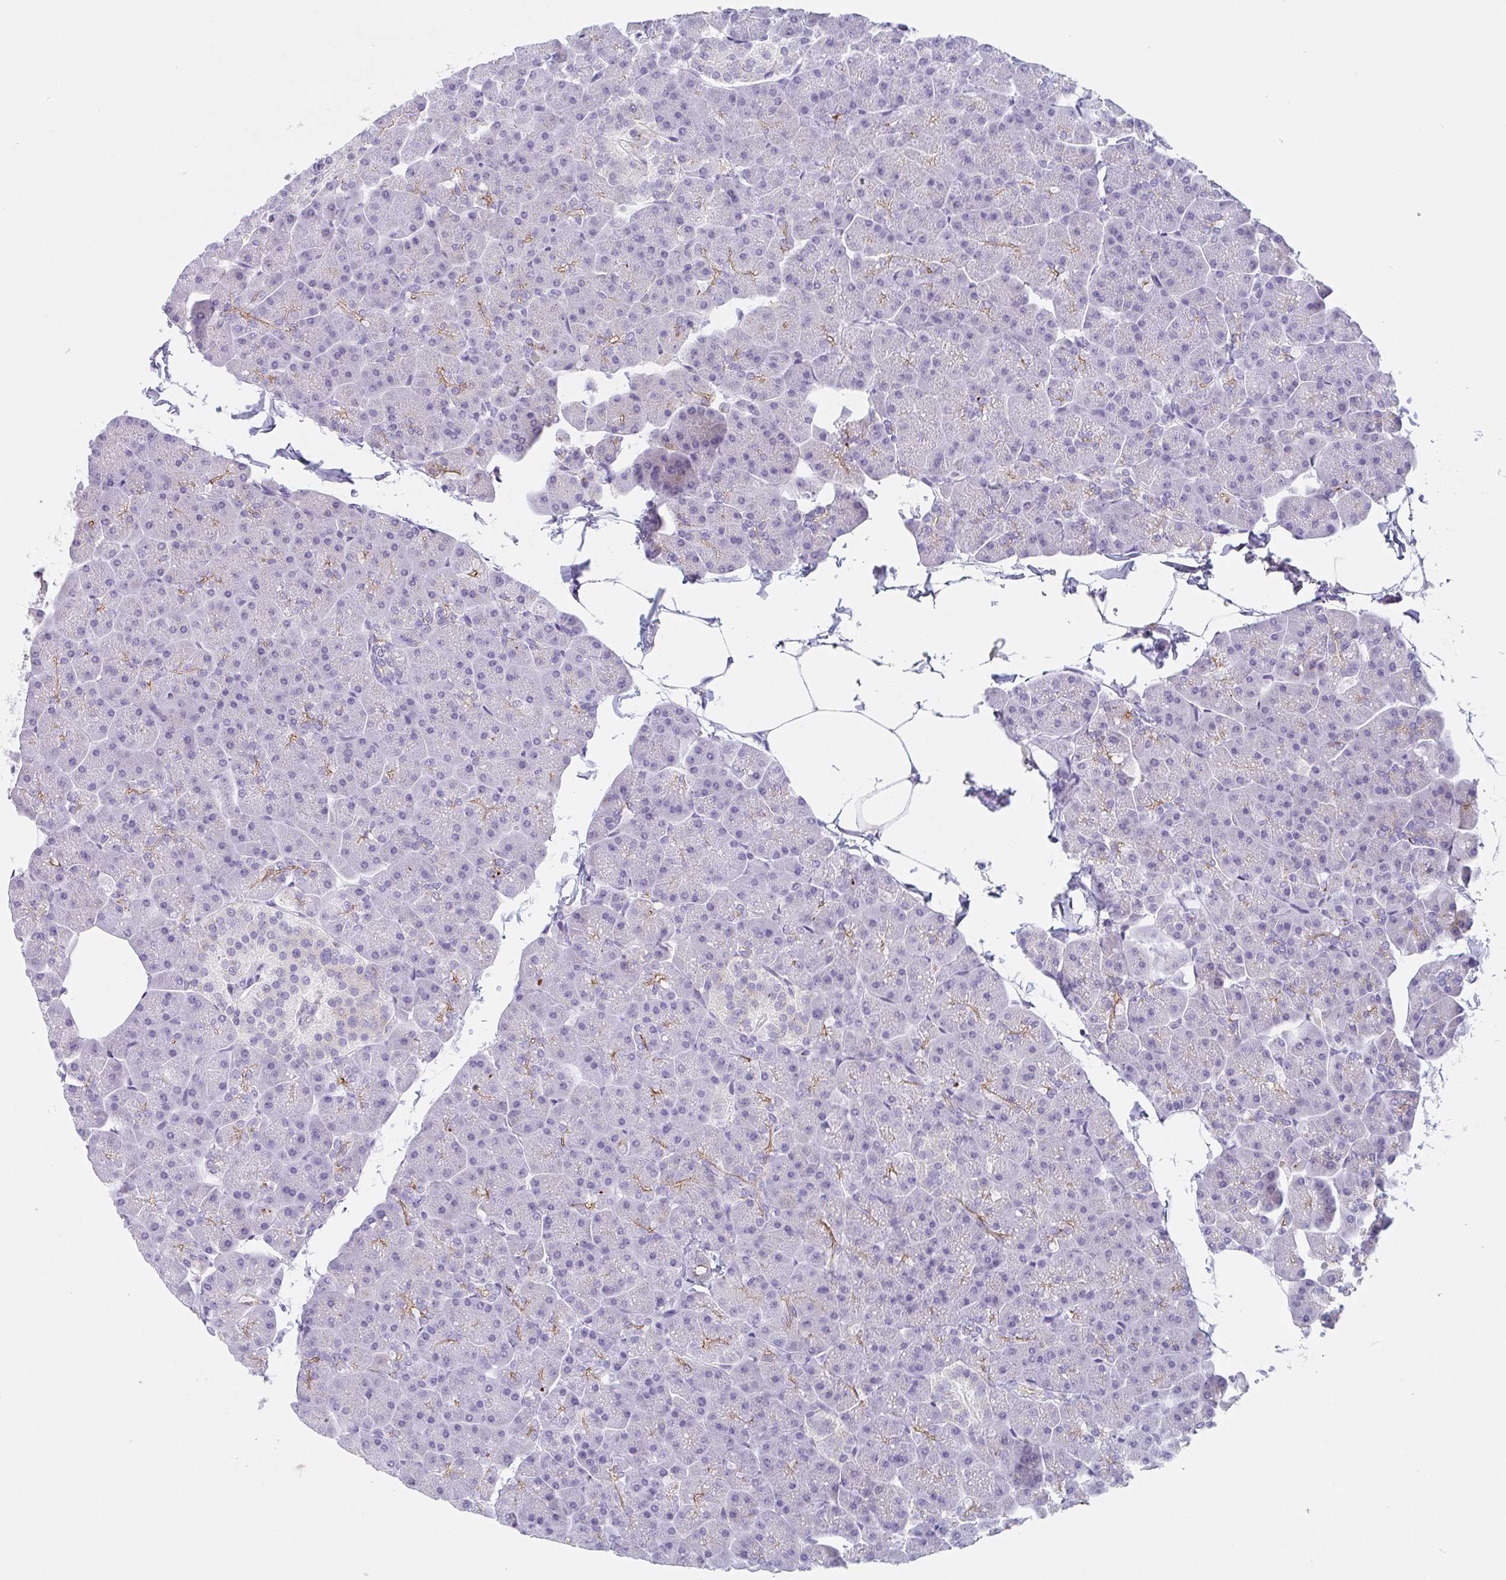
{"staining": {"intensity": "moderate", "quantity": "<25%", "location": "cytoplasmic/membranous"}, "tissue": "pancreas", "cell_type": "Exocrine glandular cells", "image_type": "normal", "snomed": [{"axis": "morphology", "description": "Normal tissue, NOS"}, {"axis": "topography", "description": "Pancreas"}], "caption": "Protein analysis of normal pancreas shows moderate cytoplasmic/membranous positivity in about <25% of exocrine glandular cells.", "gene": "LENG9", "patient": {"sex": "male", "age": 35}}